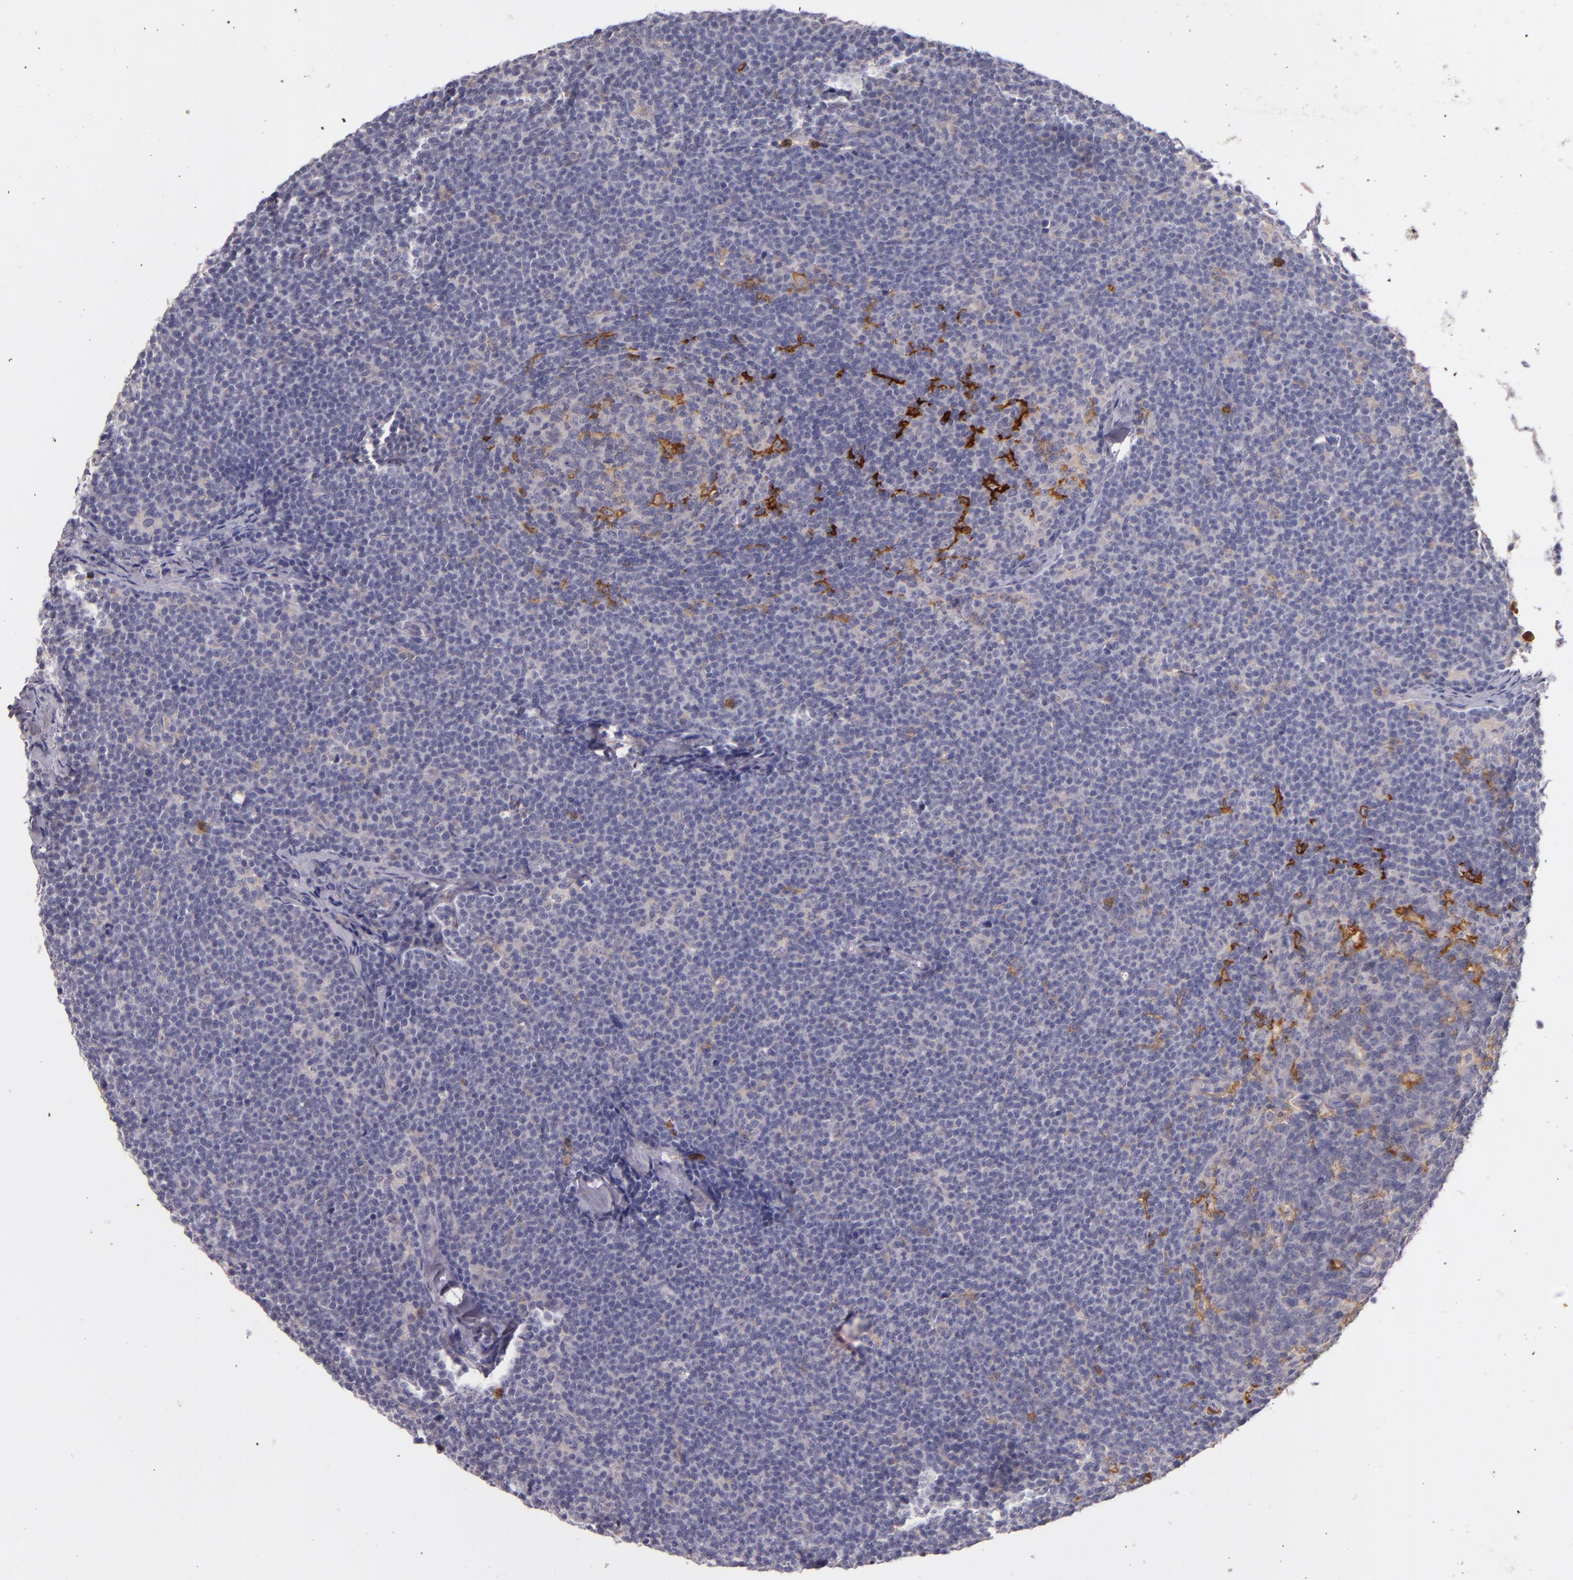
{"staining": {"intensity": "negative", "quantity": "none", "location": "none"}, "tissue": "lymphoma", "cell_type": "Tumor cells", "image_type": "cancer", "snomed": [{"axis": "morphology", "description": "Malignant lymphoma, non-Hodgkin's type, High grade"}, {"axis": "topography", "description": "Lymph node"}], "caption": "Immunohistochemical staining of human high-grade malignant lymphoma, non-Hodgkin's type reveals no significant expression in tumor cells.", "gene": "C5AR1", "patient": {"sex": "female", "age": 58}}